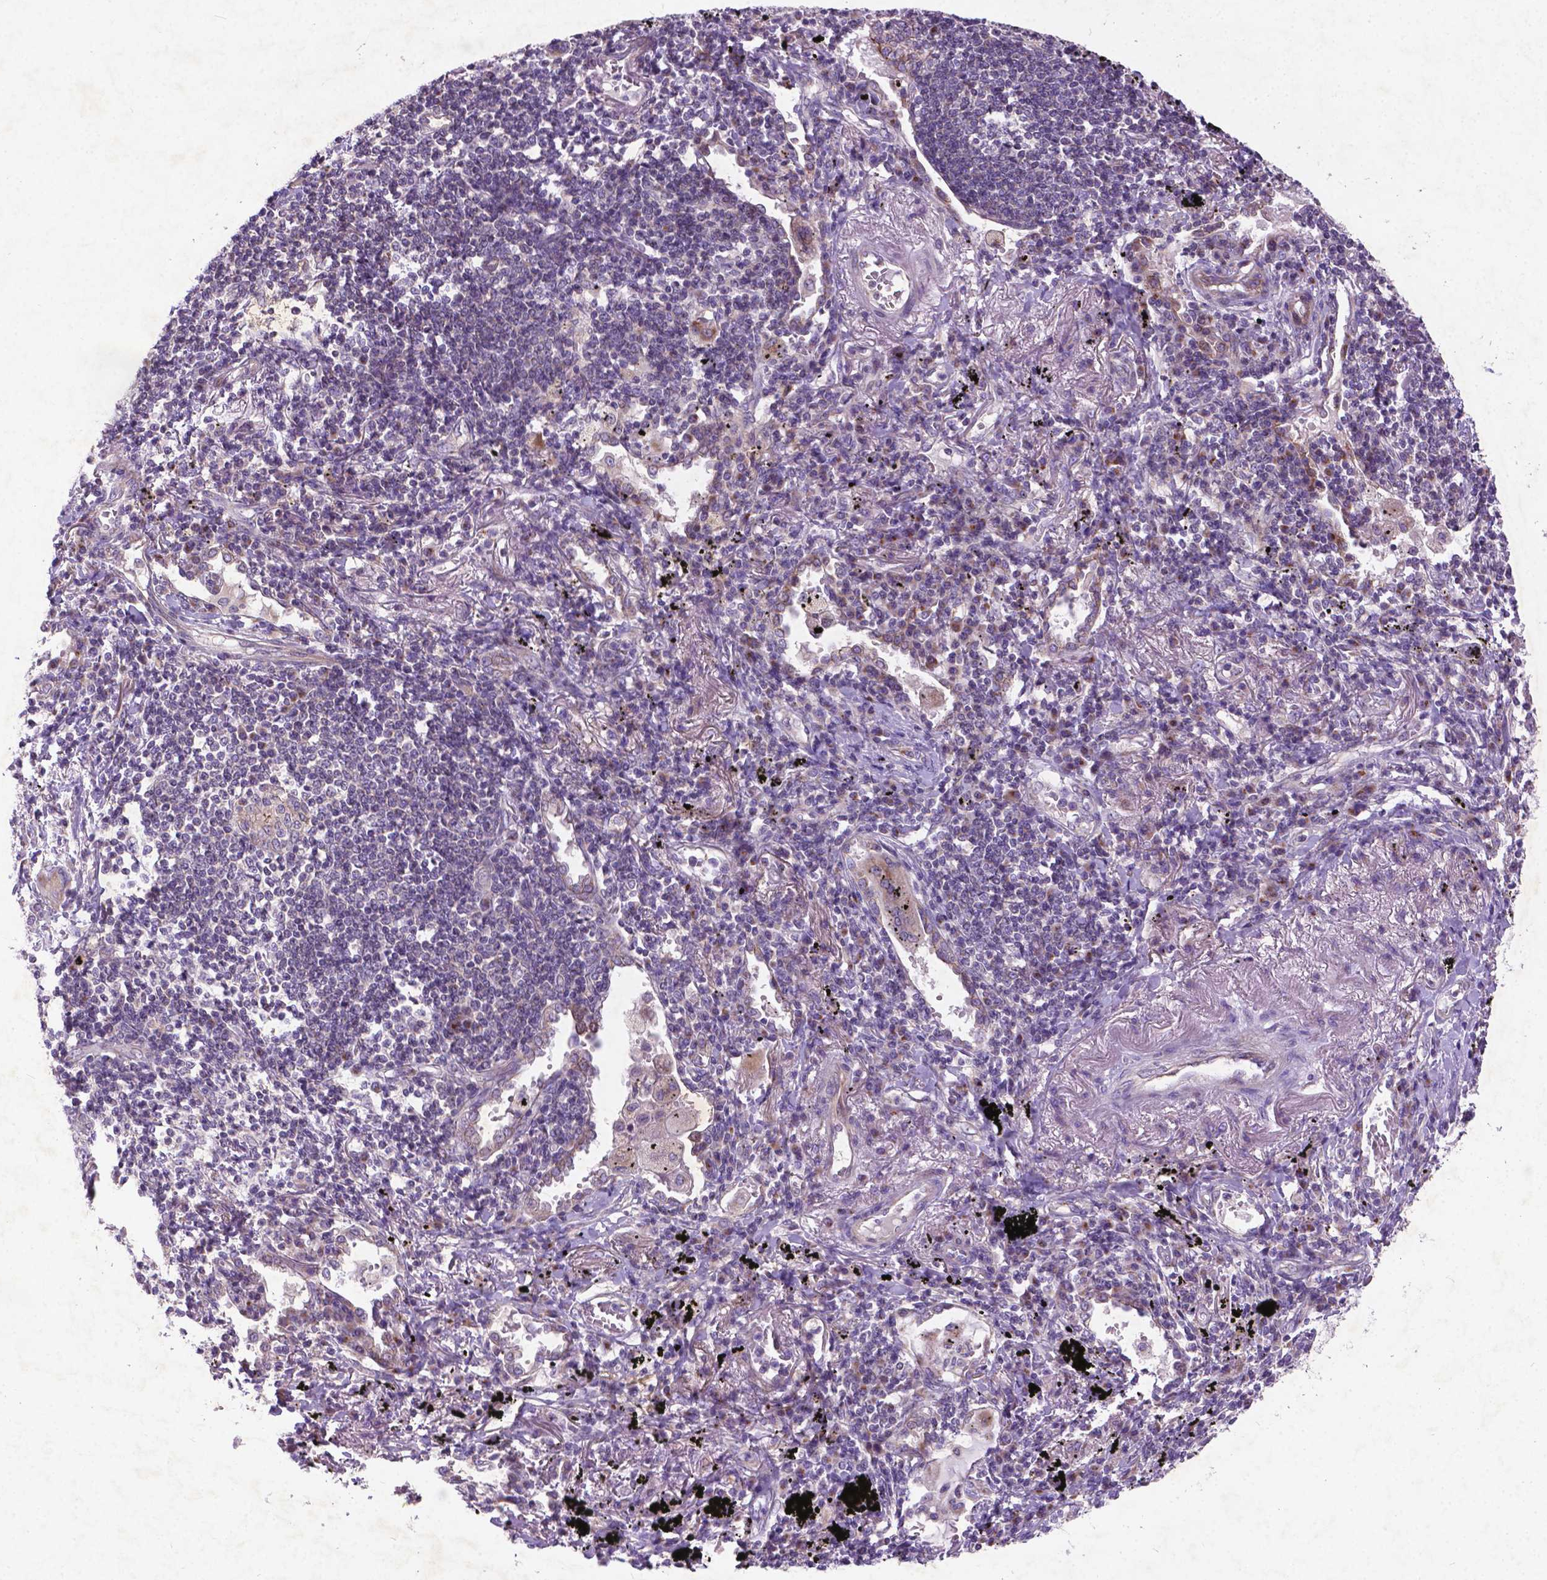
{"staining": {"intensity": "negative", "quantity": "none", "location": "none"}, "tissue": "lung cancer", "cell_type": "Tumor cells", "image_type": "cancer", "snomed": [{"axis": "morphology", "description": "Squamous cell carcinoma, NOS"}, {"axis": "topography", "description": "Lung"}], "caption": "Lung cancer (squamous cell carcinoma) was stained to show a protein in brown. There is no significant expression in tumor cells. (DAB (3,3'-diaminobenzidine) immunohistochemistry (IHC) visualized using brightfield microscopy, high magnification).", "gene": "ATG4D", "patient": {"sex": "male", "age": 78}}